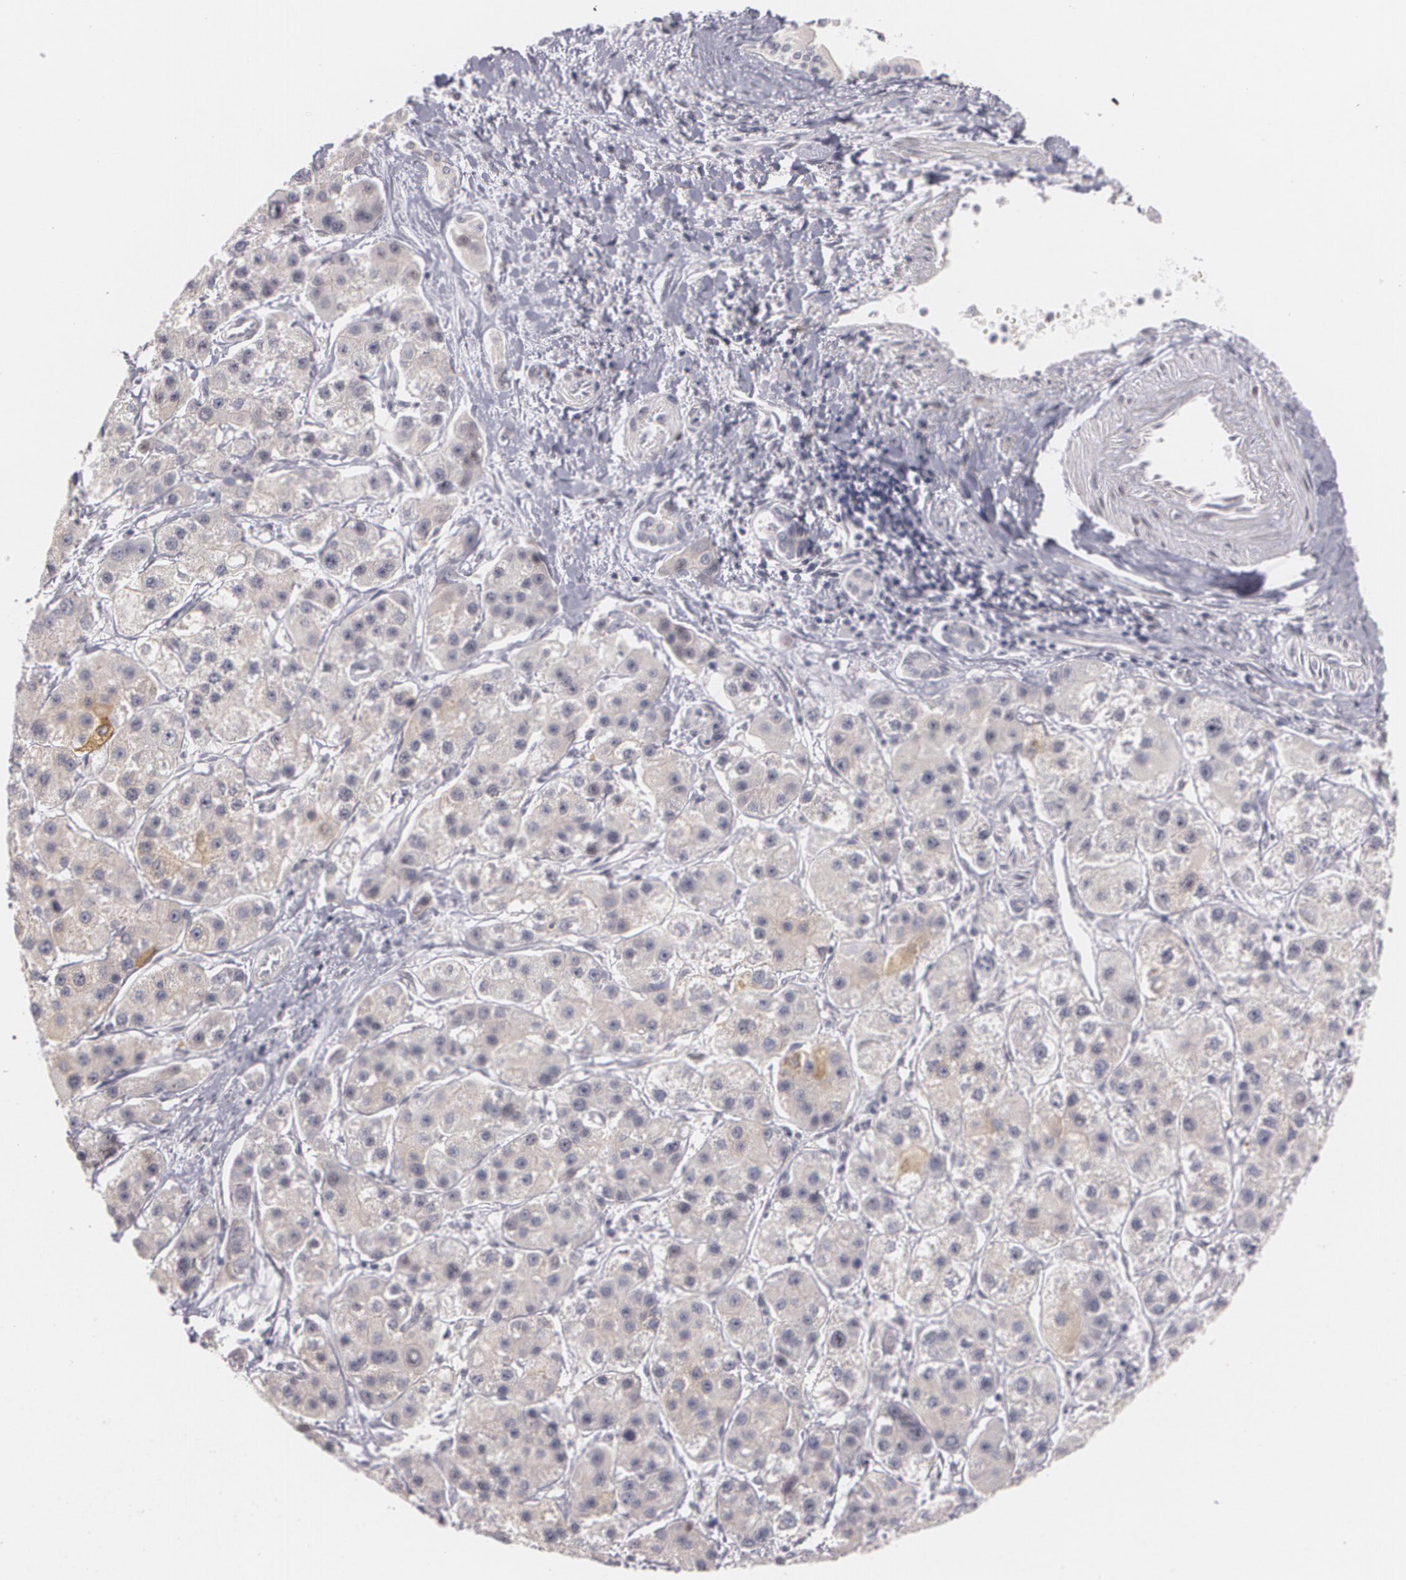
{"staining": {"intensity": "negative", "quantity": "none", "location": "none"}, "tissue": "liver cancer", "cell_type": "Tumor cells", "image_type": "cancer", "snomed": [{"axis": "morphology", "description": "Carcinoma, Hepatocellular, NOS"}, {"axis": "topography", "description": "Liver"}], "caption": "This is an immunohistochemistry image of human liver hepatocellular carcinoma. There is no positivity in tumor cells.", "gene": "ZBTB16", "patient": {"sex": "female", "age": 85}}